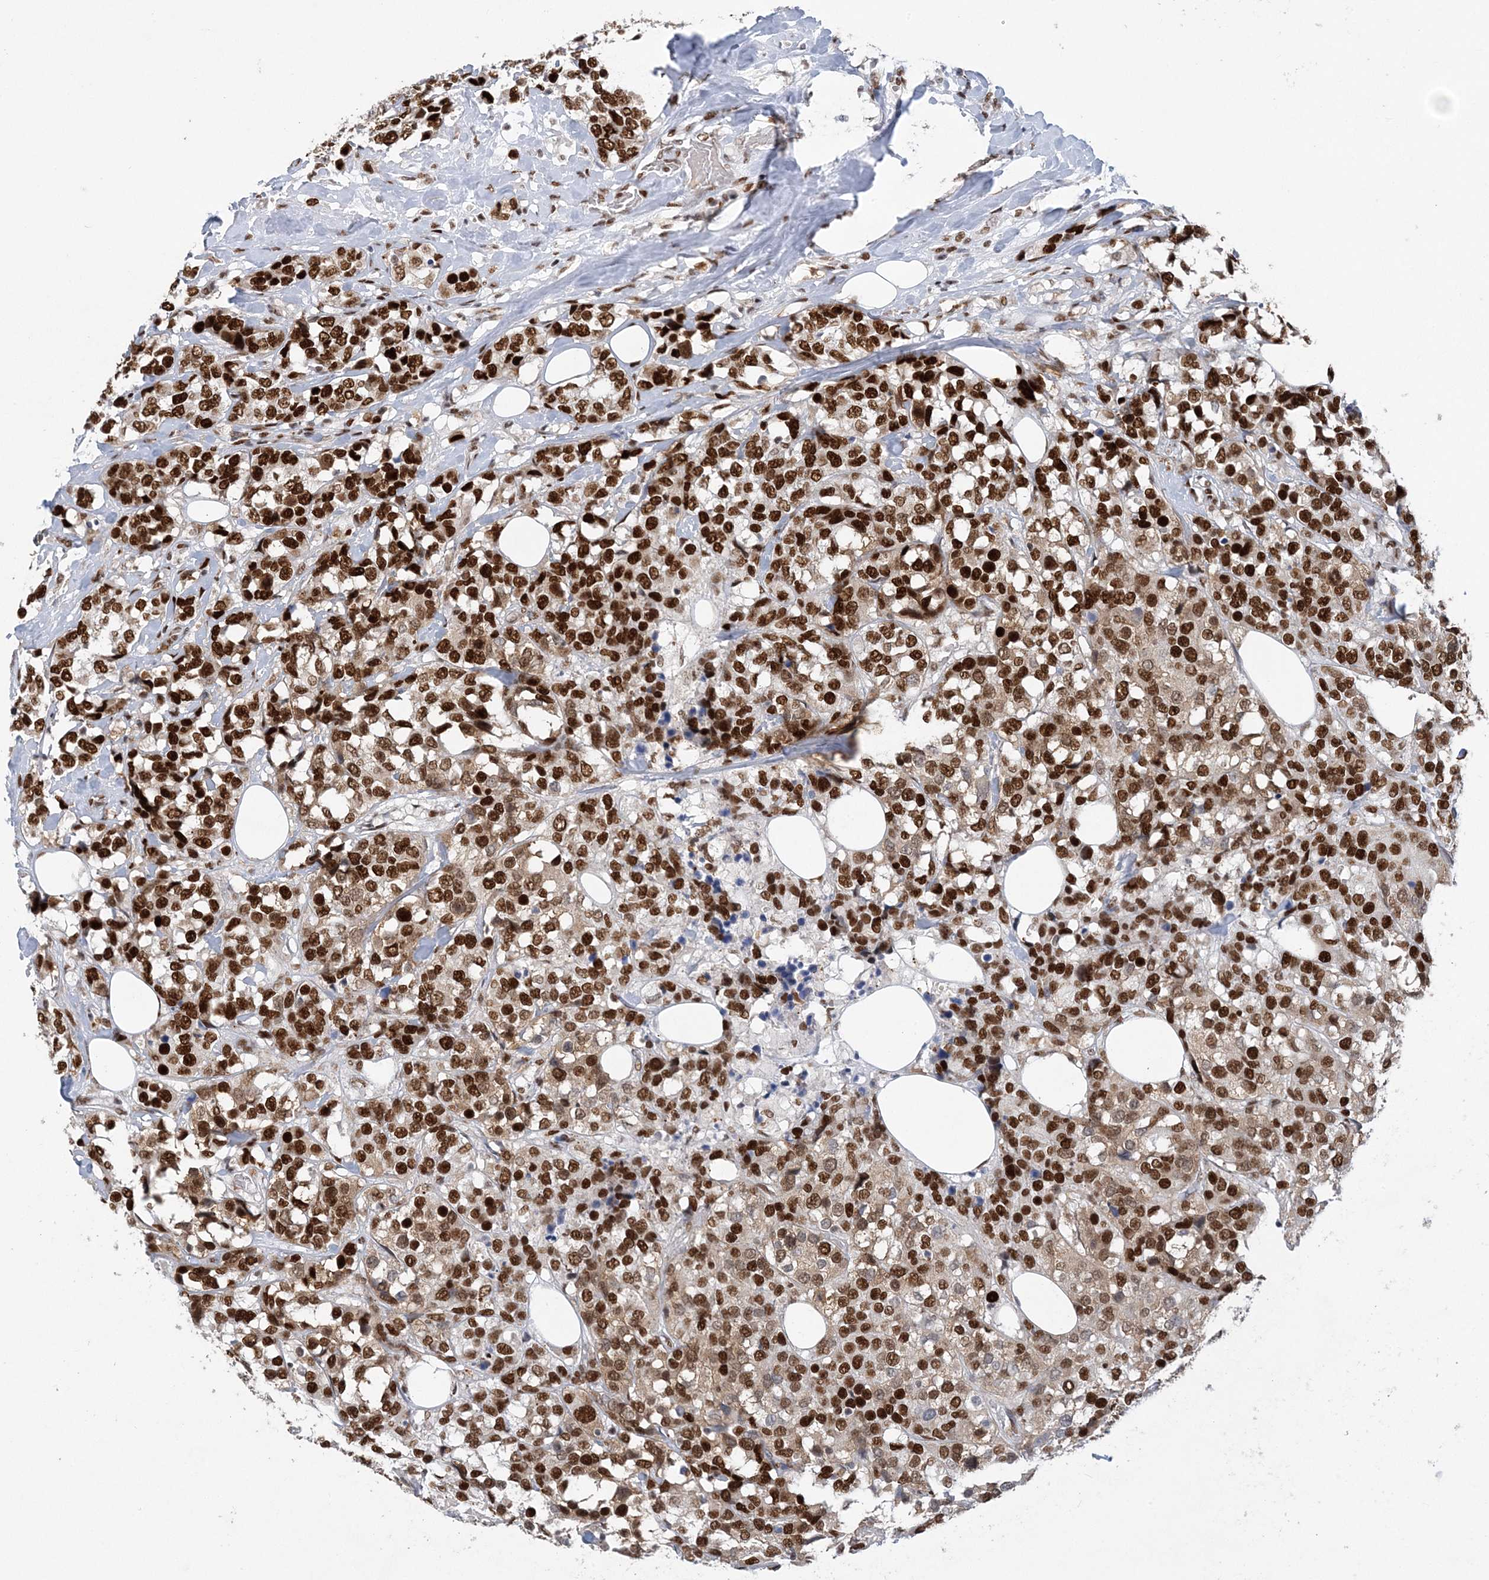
{"staining": {"intensity": "strong", "quantity": ">75%", "location": "nuclear"}, "tissue": "breast cancer", "cell_type": "Tumor cells", "image_type": "cancer", "snomed": [{"axis": "morphology", "description": "Lobular carcinoma"}, {"axis": "topography", "description": "Breast"}], "caption": "This is a histology image of immunohistochemistry staining of breast lobular carcinoma, which shows strong expression in the nuclear of tumor cells.", "gene": "ZBTB7A", "patient": {"sex": "female", "age": 59}}